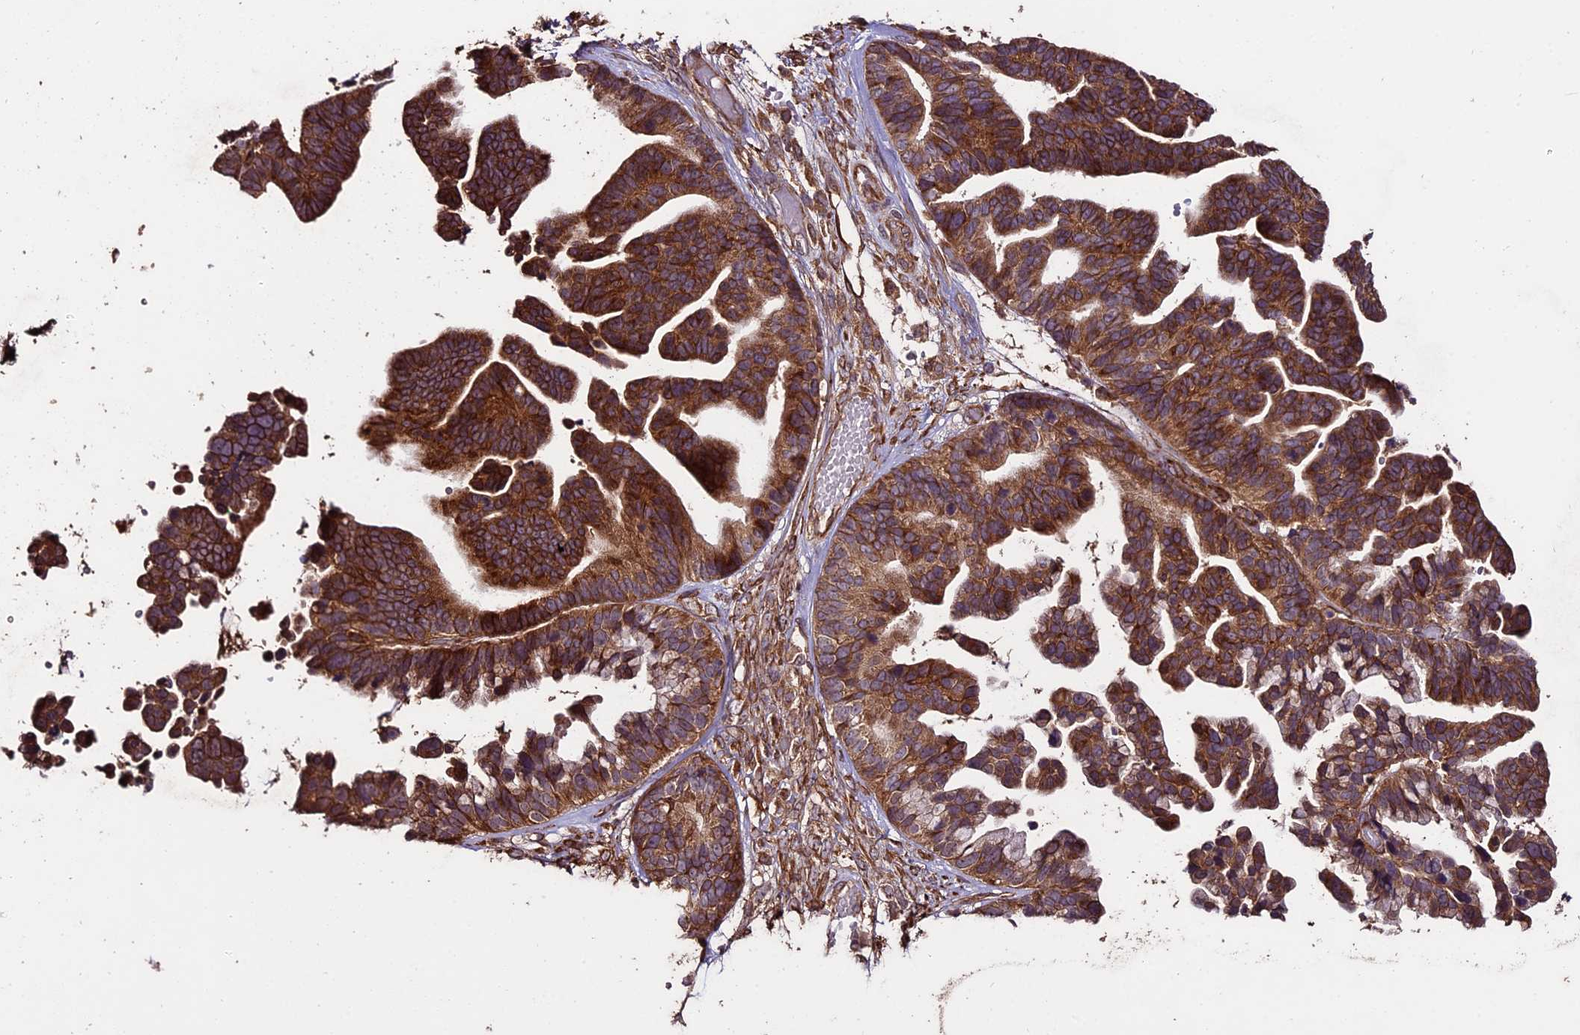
{"staining": {"intensity": "moderate", "quantity": ">75%", "location": "cytoplasmic/membranous"}, "tissue": "ovarian cancer", "cell_type": "Tumor cells", "image_type": "cancer", "snomed": [{"axis": "morphology", "description": "Cystadenocarcinoma, serous, NOS"}, {"axis": "topography", "description": "Ovary"}], "caption": "A medium amount of moderate cytoplasmic/membranous staining is identified in approximately >75% of tumor cells in ovarian cancer tissue. (brown staining indicates protein expression, while blue staining denotes nuclei).", "gene": "TTLL10", "patient": {"sex": "female", "age": 56}}